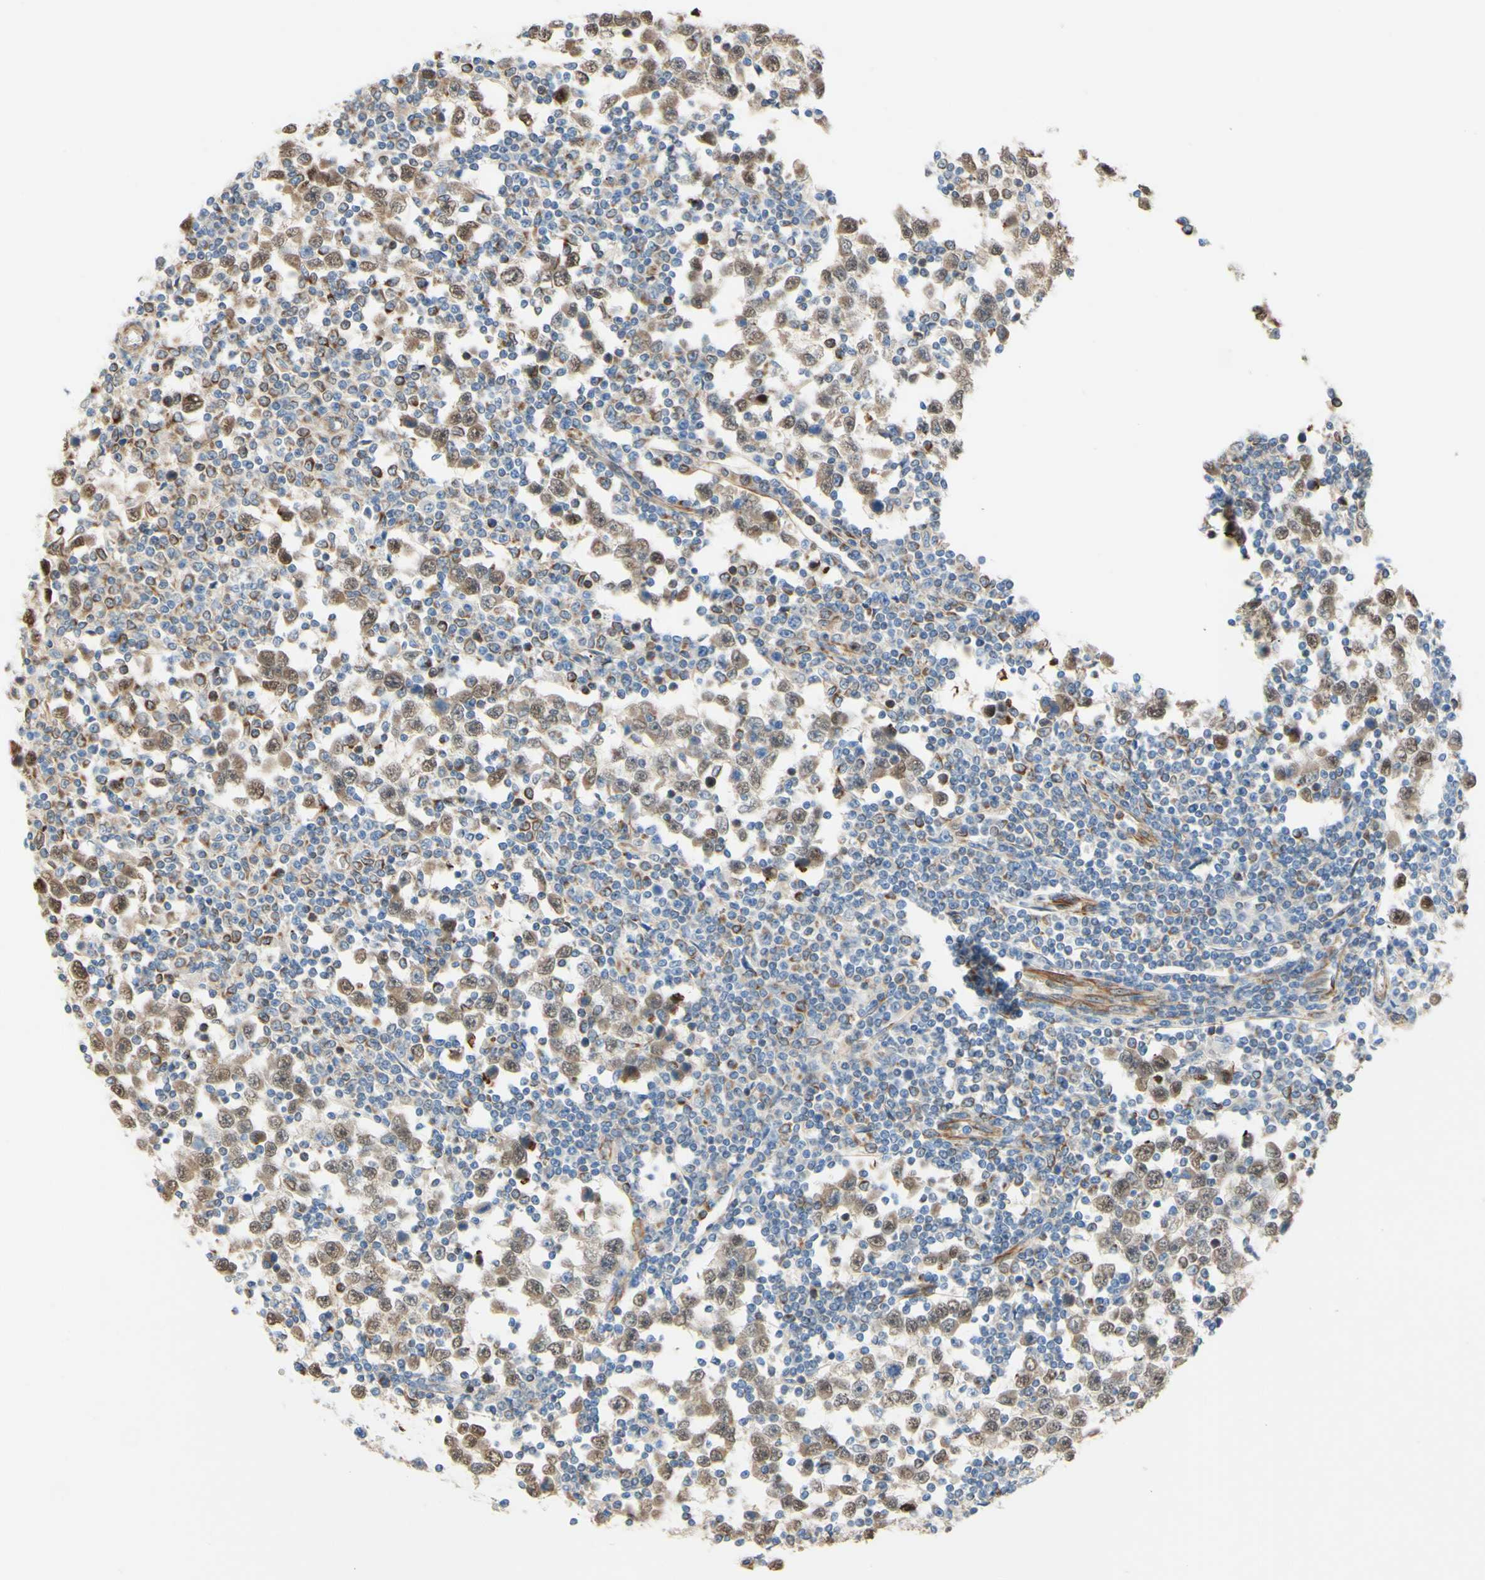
{"staining": {"intensity": "weak", "quantity": ">75%", "location": "cytoplasmic/membranous,nuclear"}, "tissue": "testis cancer", "cell_type": "Tumor cells", "image_type": "cancer", "snomed": [{"axis": "morphology", "description": "Seminoma, NOS"}, {"axis": "topography", "description": "Testis"}], "caption": "A high-resolution histopathology image shows IHC staining of testis cancer (seminoma), which displays weak cytoplasmic/membranous and nuclear expression in about >75% of tumor cells.", "gene": "ENDOD1", "patient": {"sex": "male", "age": 65}}